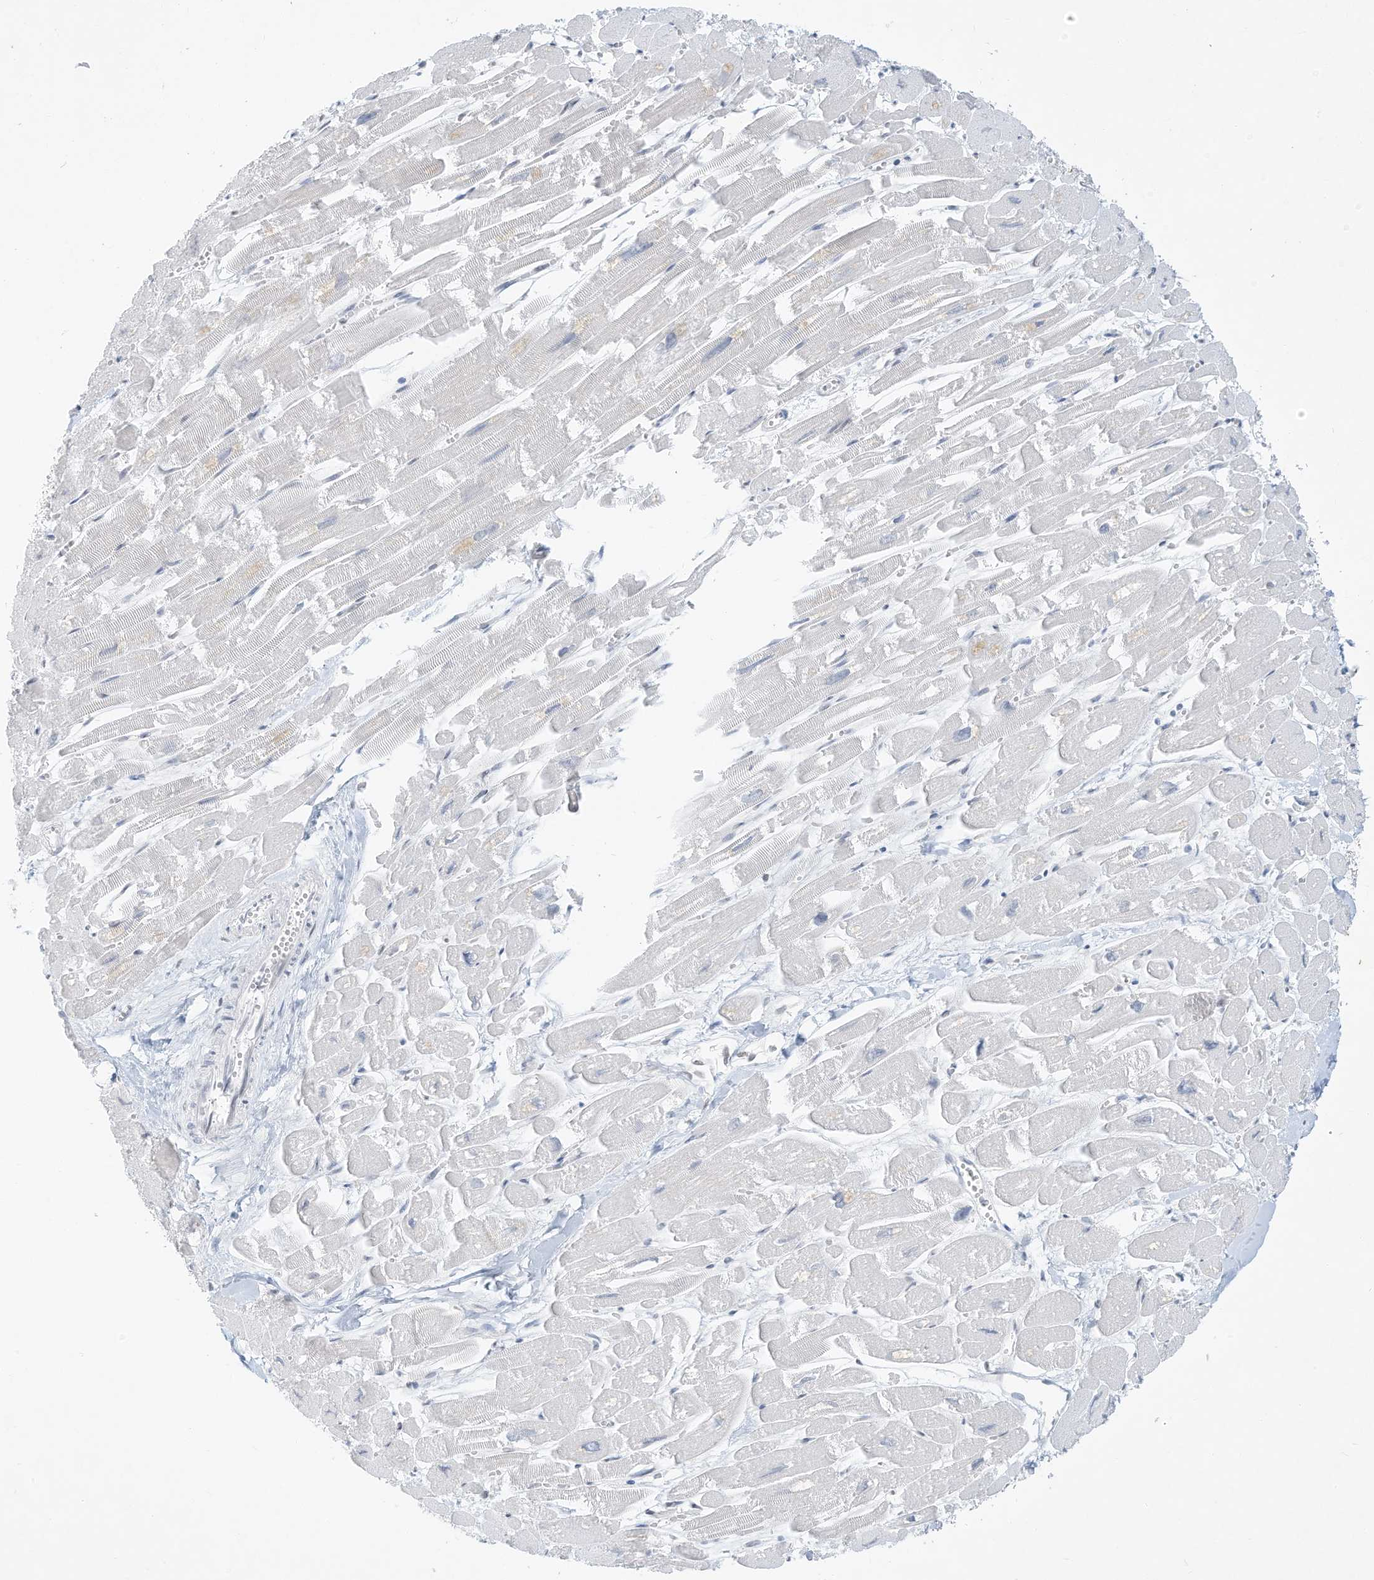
{"staining": {"intensity": "negative", "quantity": "none", "location": "none"}, "tissue": "heart muscle", "cell_type": "Cardiomyocytes", "image_type": "normal", "snomed": [{"axis": "morphology", "description": "Normal tissue, NOS"}, {"axis": "topography", "description": "Heart"}], "caption": "Human heart muscle stained for a protein using immunohistochemistry reveals no positivity in cardiomyocytes.", "gene": "PGC", "patient": {"sex": "male", "age": 54}}